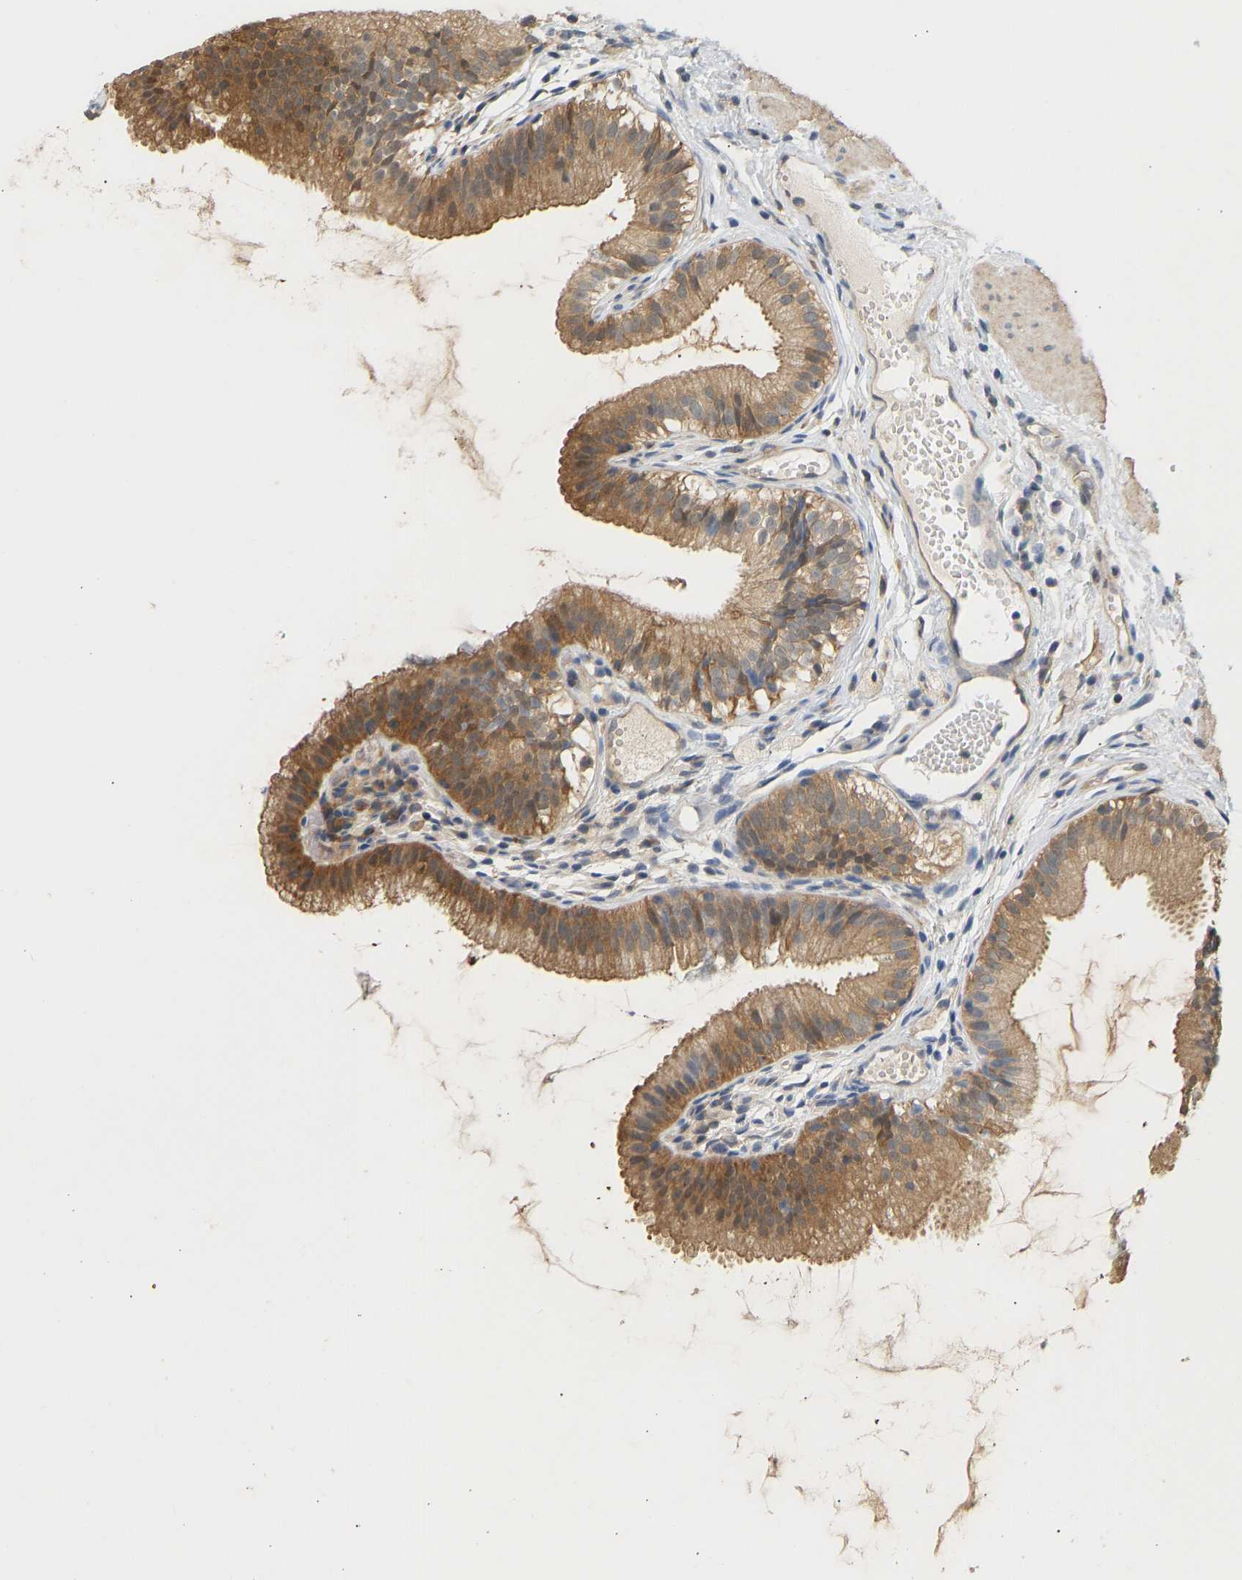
{"staining": {"intensity": "moderate", "quantity": ">75%", "location": "cytoplasmic/membranous"}, "tissue": "gallbladder", "cell_type": "Glandular cells", "image_type": "normal", "snomed": [{"axis": "morphology", "description": "Normal tissue, NOS"}, {"axis": "topography", "description": "Gallbladder"}], "caption": "Gallbladder stained with IHC exhibits moderate cytoplasmic/membranous positivity in approximately >75% of glandular cells.", "gene": "ENO1", "patient": {"sex": "female", "age": 26}}